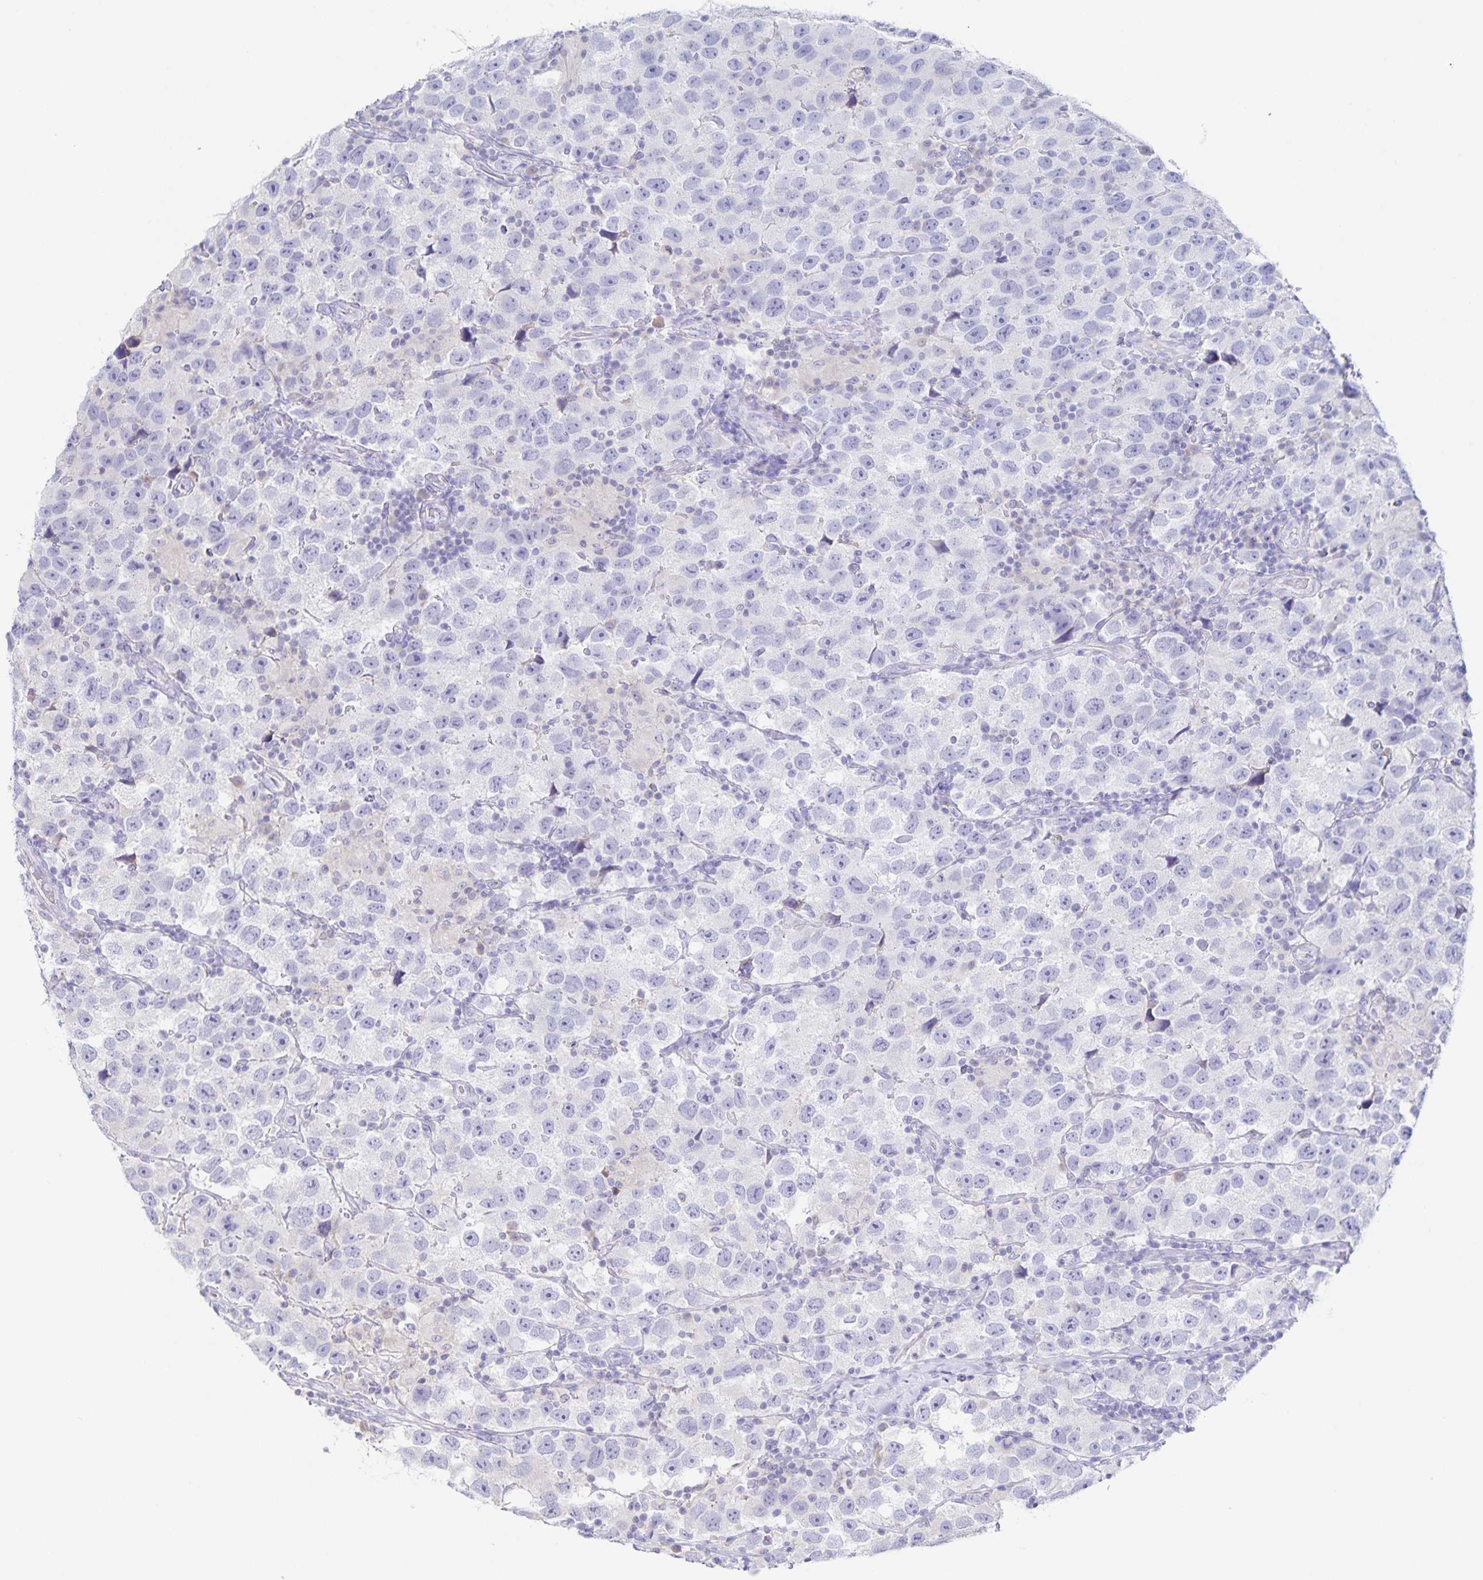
{"staining": {"intensity": "negative", "quantity": "none", "location": "none"}, "tissue": "testis cancer", "cell_type": "Tumor cells", "image_type": "cancer", "snomed": [{"axis": "morphology", "description": "Seminoma, NOS"}, {"axis": "topography", "description": "Testis"}], "caption": "Tumor cells are negative for brown protein staining in testis seminoma.", "gene": "RPL36A", "patient": {"sex": "male", "age": 26}}